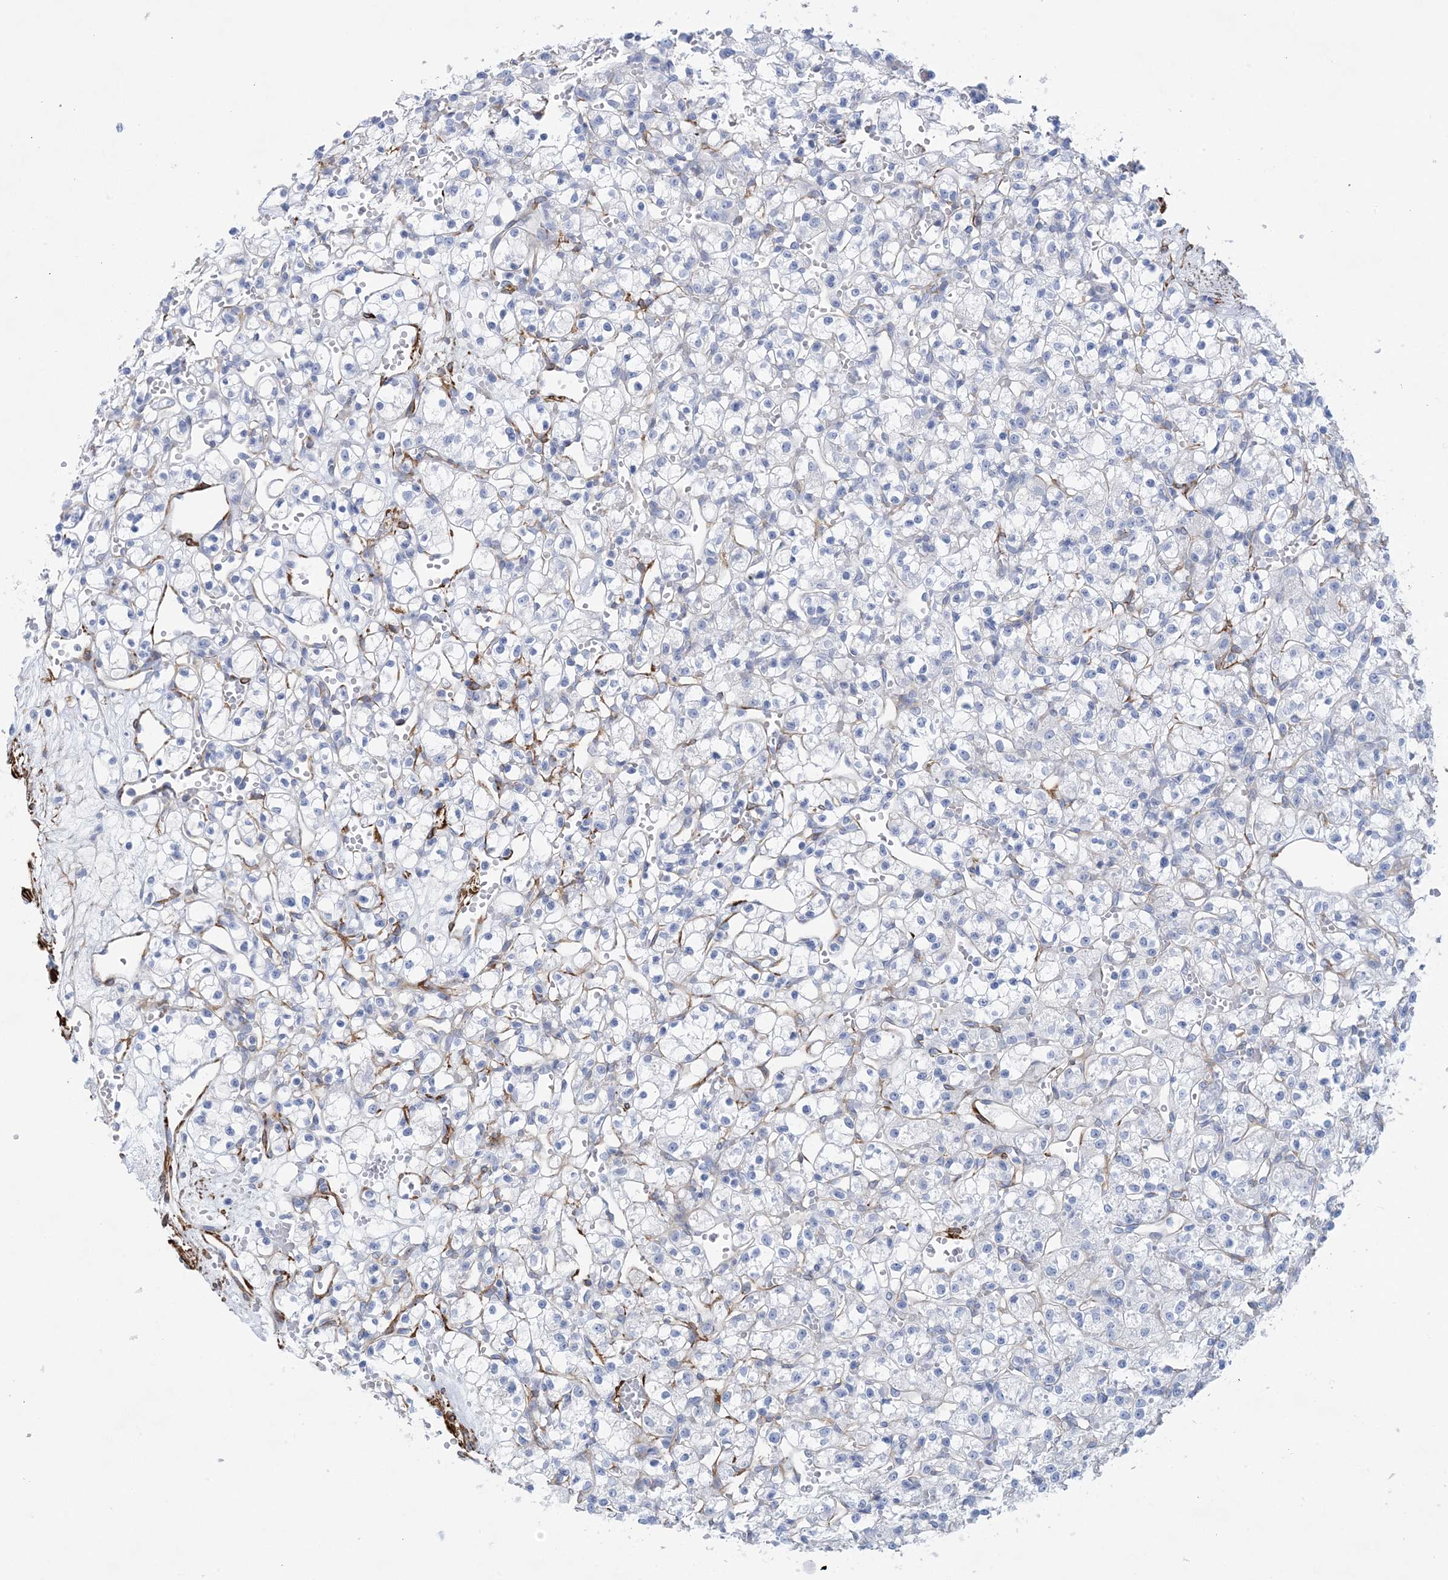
{"staining": {"intensity": "moderate", "quantity": "<25%", "location": "cytoplasmic/membranous"}, "tissue": "renal cancer", "cell_type": "Tumor cells", "image_type": "cancer", "snomed": [{"axis": "morphology", "description": "Adenocarcinoma, NOS"}, {"axis": "topography", "description": "Kidney"}], "caption": "A histopathology image of human adenocarcinoma (renal) stained for a protein demonstrates moderate cytoplasmic/membranous brown staining in tumor cells. Nuclei are stained in blue.", "gene": "SHANK1", "patient": {"sex": "female", "age": 59}}